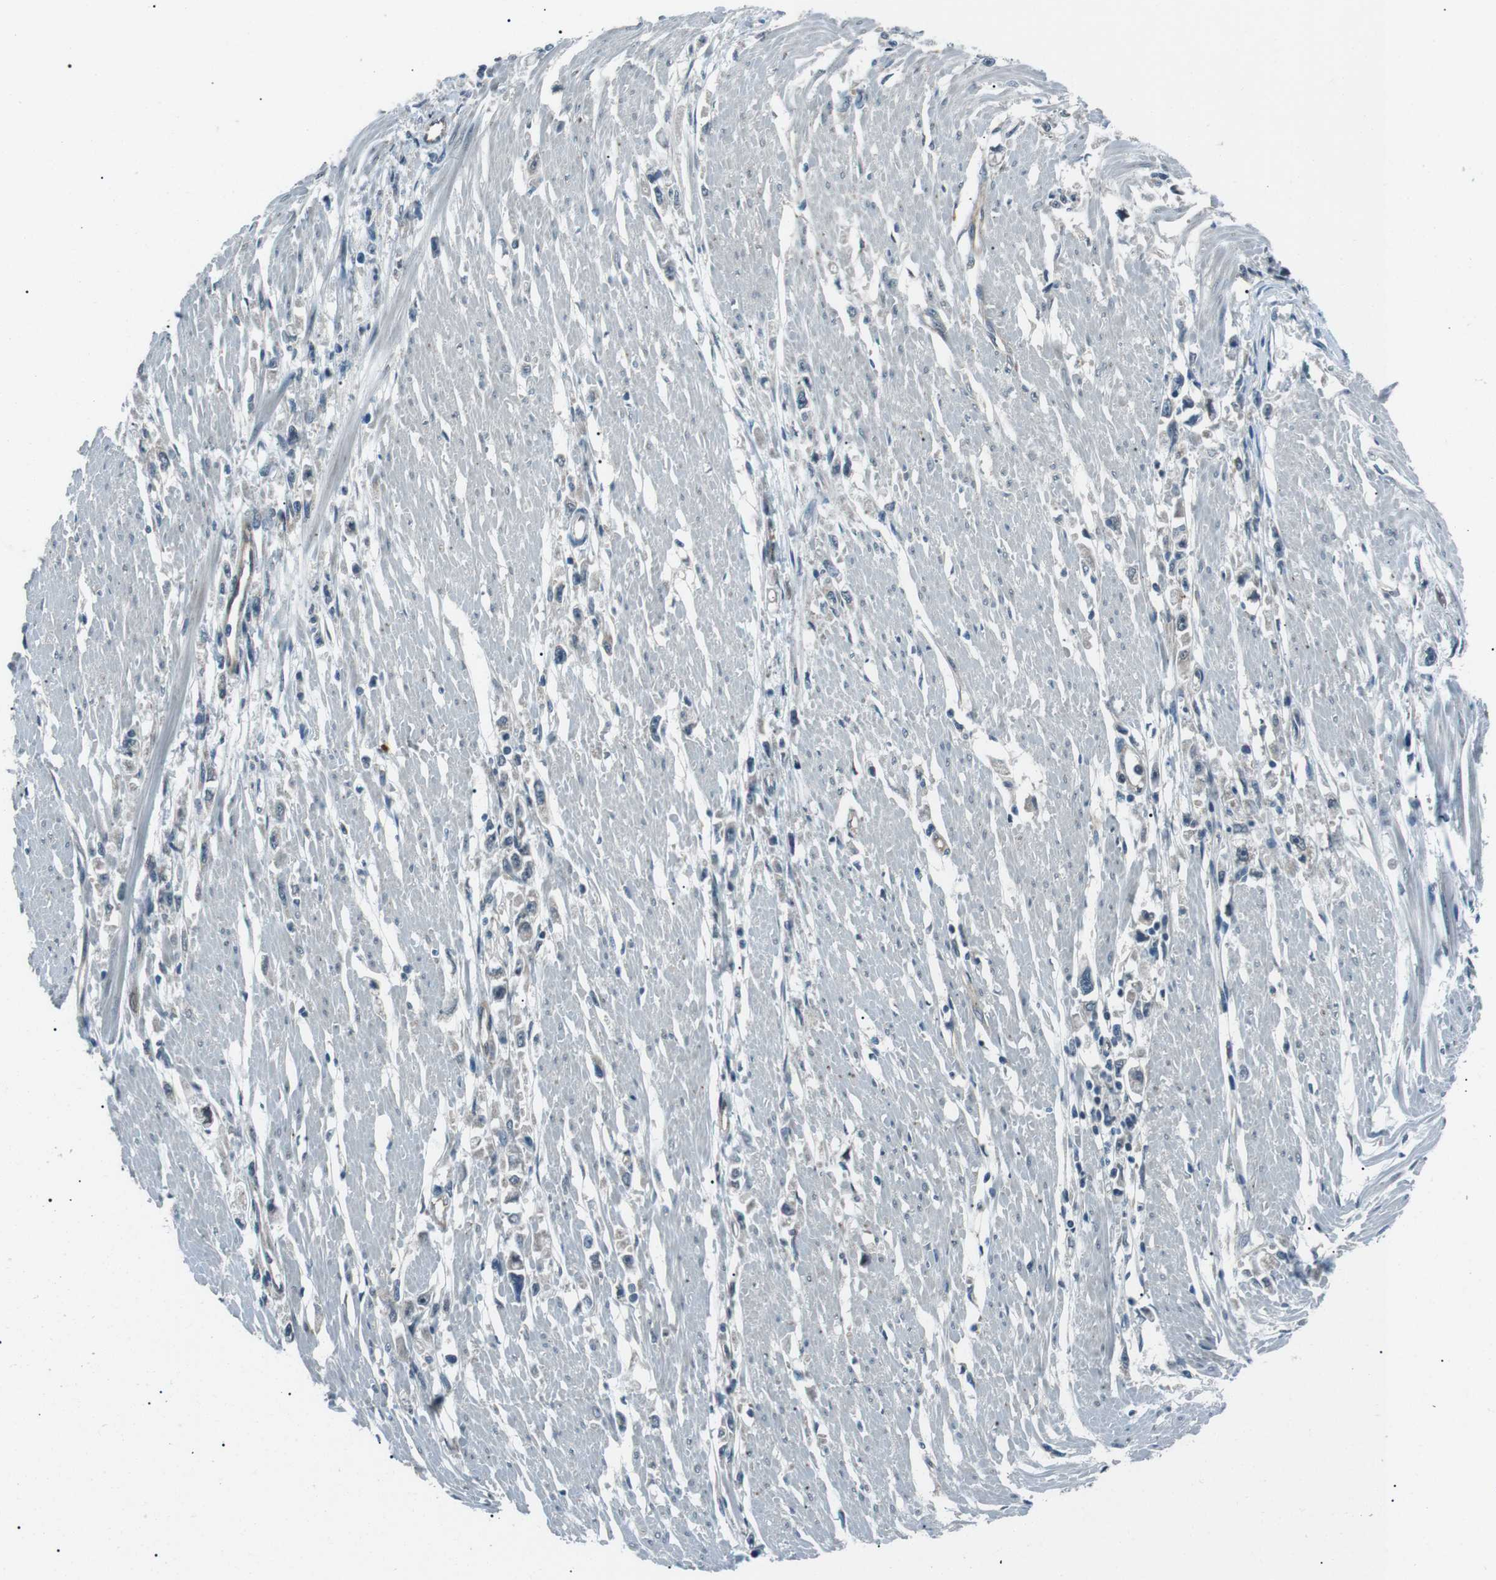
{"staining": {"intensity": "negative", "quantity": "none", "location": "none"}, "tissue": "stomach cancer", "cell_type": "Tumor cells", "image_type": "cancer", "snomed": [{"axis": "morphology", "description": "Adenocarcinoma, NOS"}, {"axis": "topography", "description": "Stomach"}], "caption": "Stomach cancer was stained to show a protein in brown. There is no significant expression in tumor cells.", "gene": "LRIG2", "patient": {"sex": "female", "age": 59}}